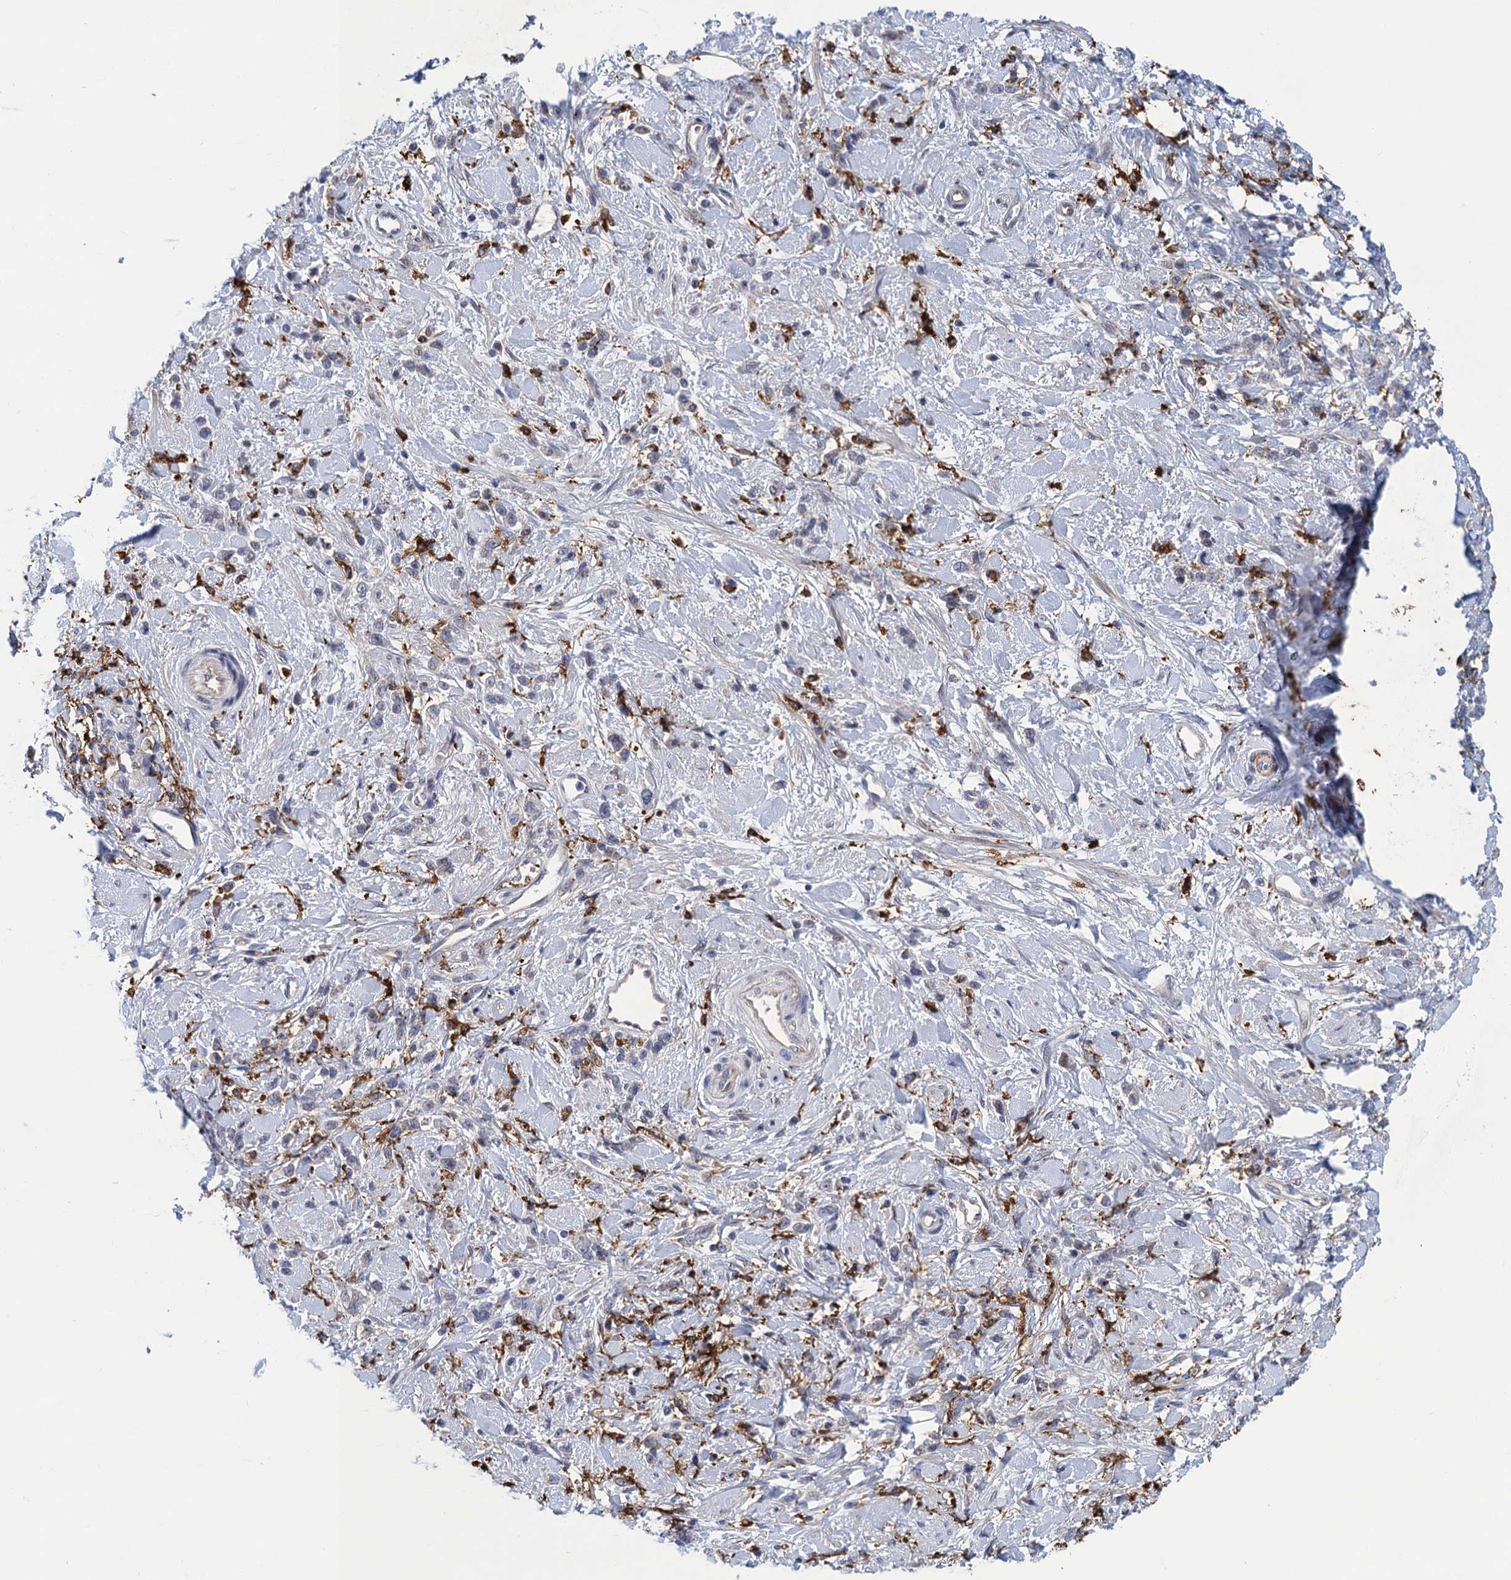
{"staining": {"intensity": "negative", "quantity": "none", "location": "none"}, "tissue": "stomach cancer", "cell_type": "Tumor cells", "image_type": "cancer", "snomed": [{"axis": "morphology", "description": "Adenocarcinoma, NOS"}, {"axis": "topography", "description": "Stomach"}], "caption": "Immunohistochemistry (IHC) micrograph of human adenocarcinoma (stomach) stained for a protein (brown), which displays no staining in tumor cells.", "gene": "DNHD1", "patient": {"sex": "female", "age": 60}}